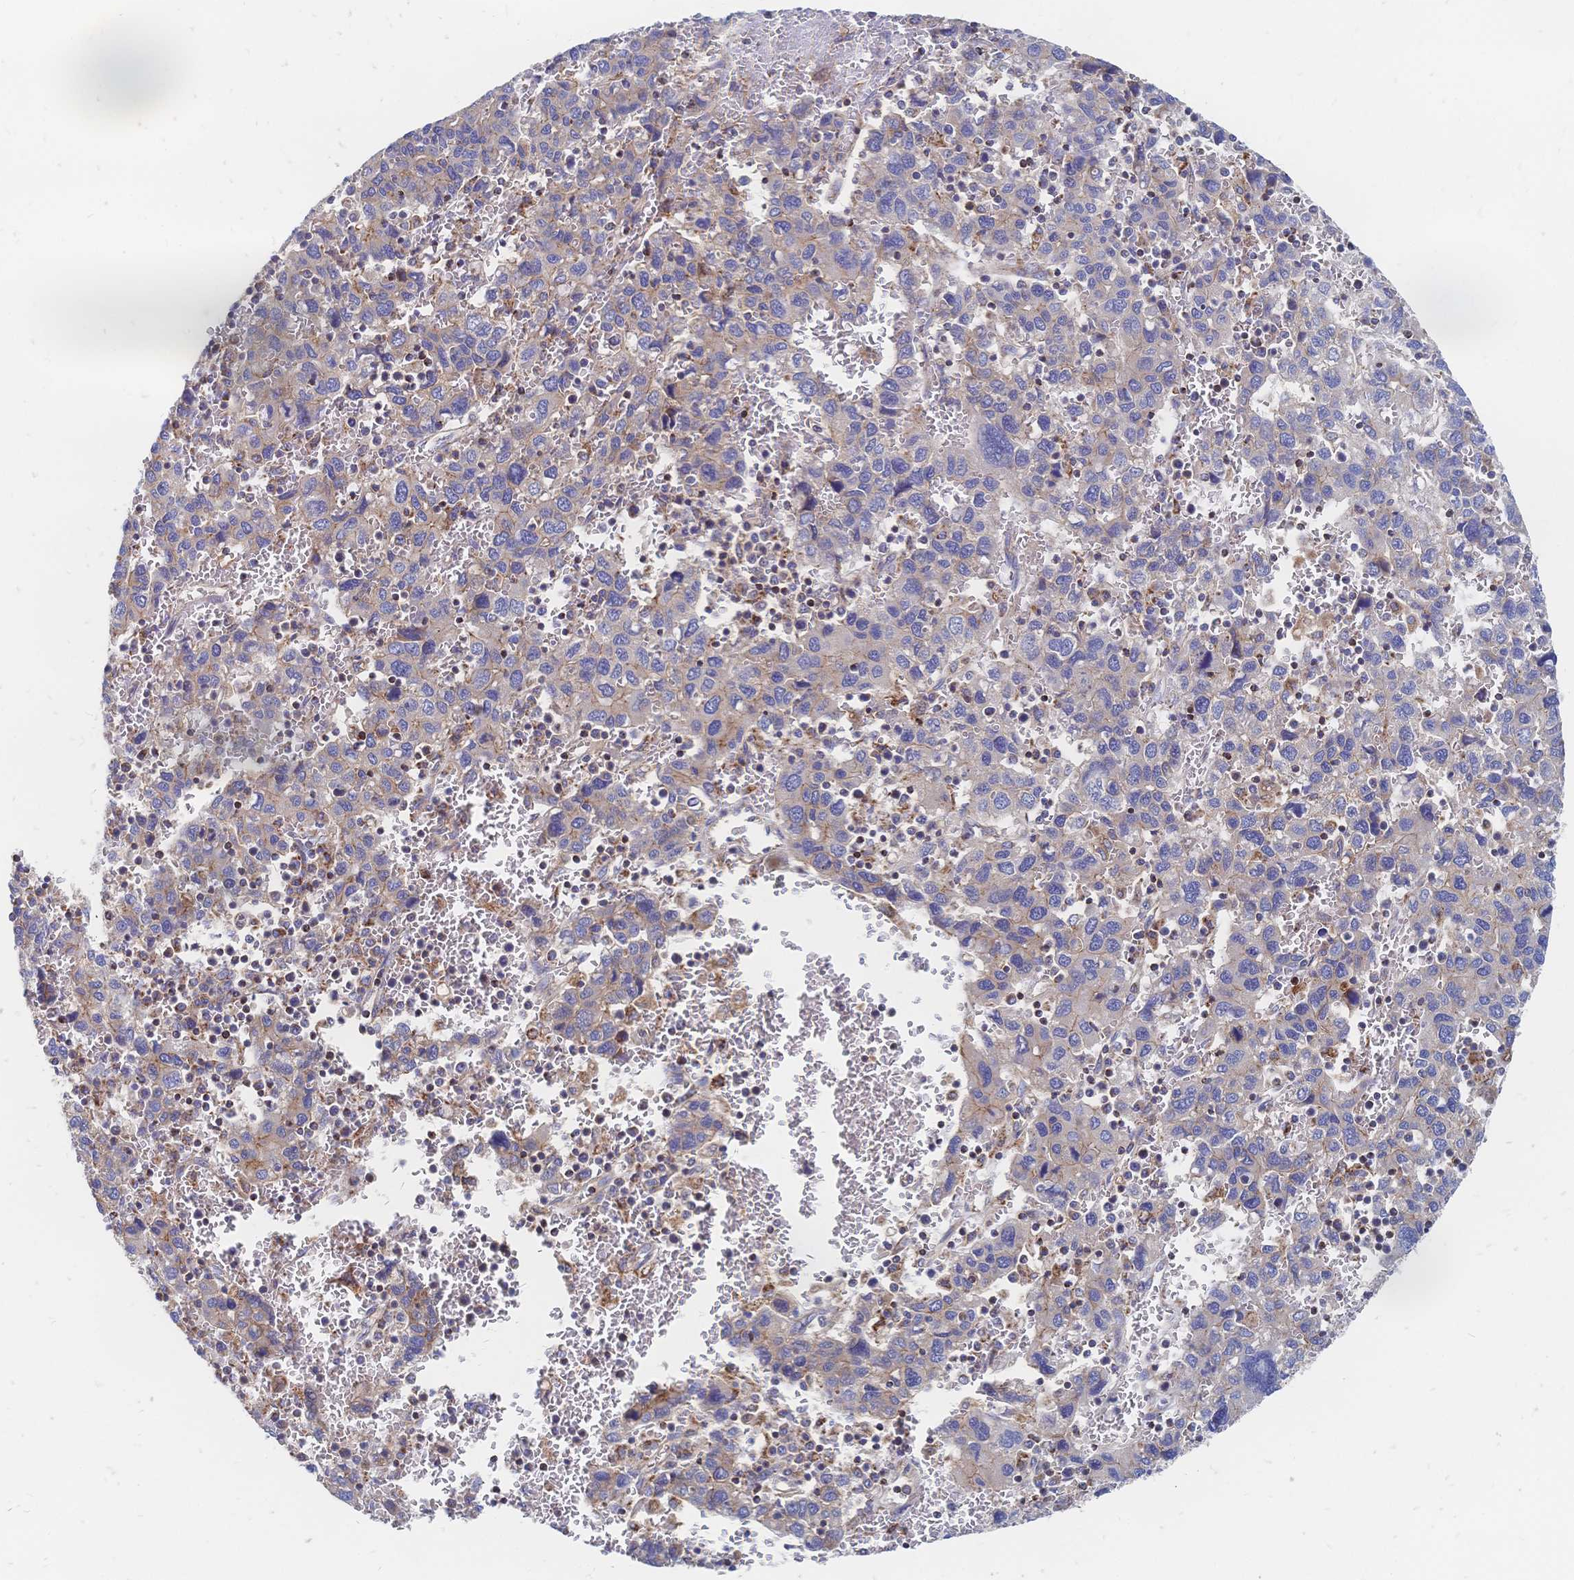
{"staining": {"intensity": "weak", "quantity": "<25%", "location": "cytoplasmic/membranous"}, "tissue": "liver cancer", "cell_type": "Tumor cells", "image_type": "cancer", "snomed": [{"axis": "morphology", "description": "Carcinoma, Hepatocellular, NOS"}, {"axis": "topography", "description": "Liver"}], "caption": "There is no significant positivity in tumor cells of hepatocellular carcinoma (liver).", "gene": "SORBS1", "patient": {"sex": "male", "age": 69}}